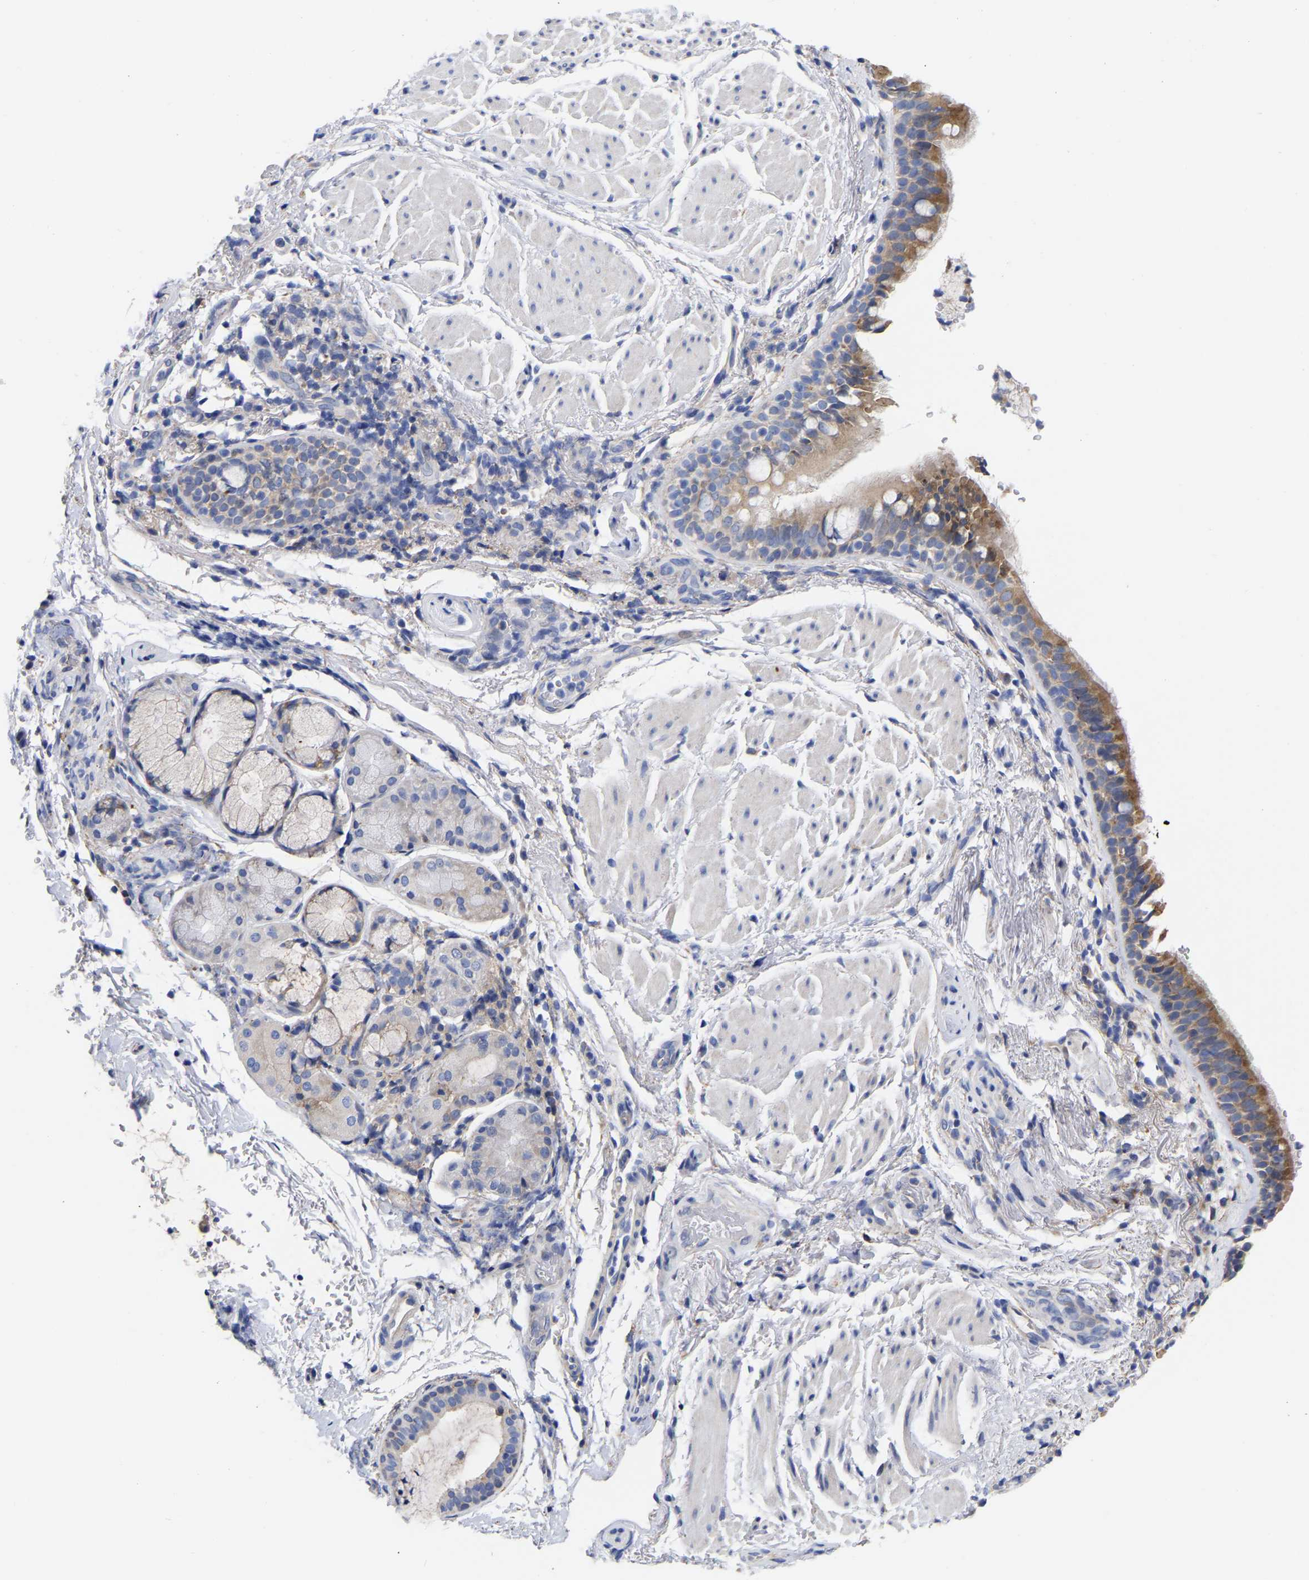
{"staining": {"intensity": "moderate", "quantity": ">75%", "location": "cytoplasmic/membranous"}, "tissue": "bronchus", "cell_type": "Respiratory epithelial cells", "image_type": "normal", "snomed": [{"axis": "morphology", "description": "Normal tissue, NOS"}, {"axis": "morphology", "description": "Inflammation, NOS"}, {"axis": "topography", "description": "Cartilage tissue"}, {"axis": "topography", "description": "Bronchus"}], "caption": "This image displays benign bronchus stained with IHC to label a protein in brown. The cytoplasmic/membranous of respiratory epithelial cells show moderate positivity for the protein. Nuclei are counter-stained blue.", "gene": "CFAP298", "patient": {"sex": "male", "age": 77}}